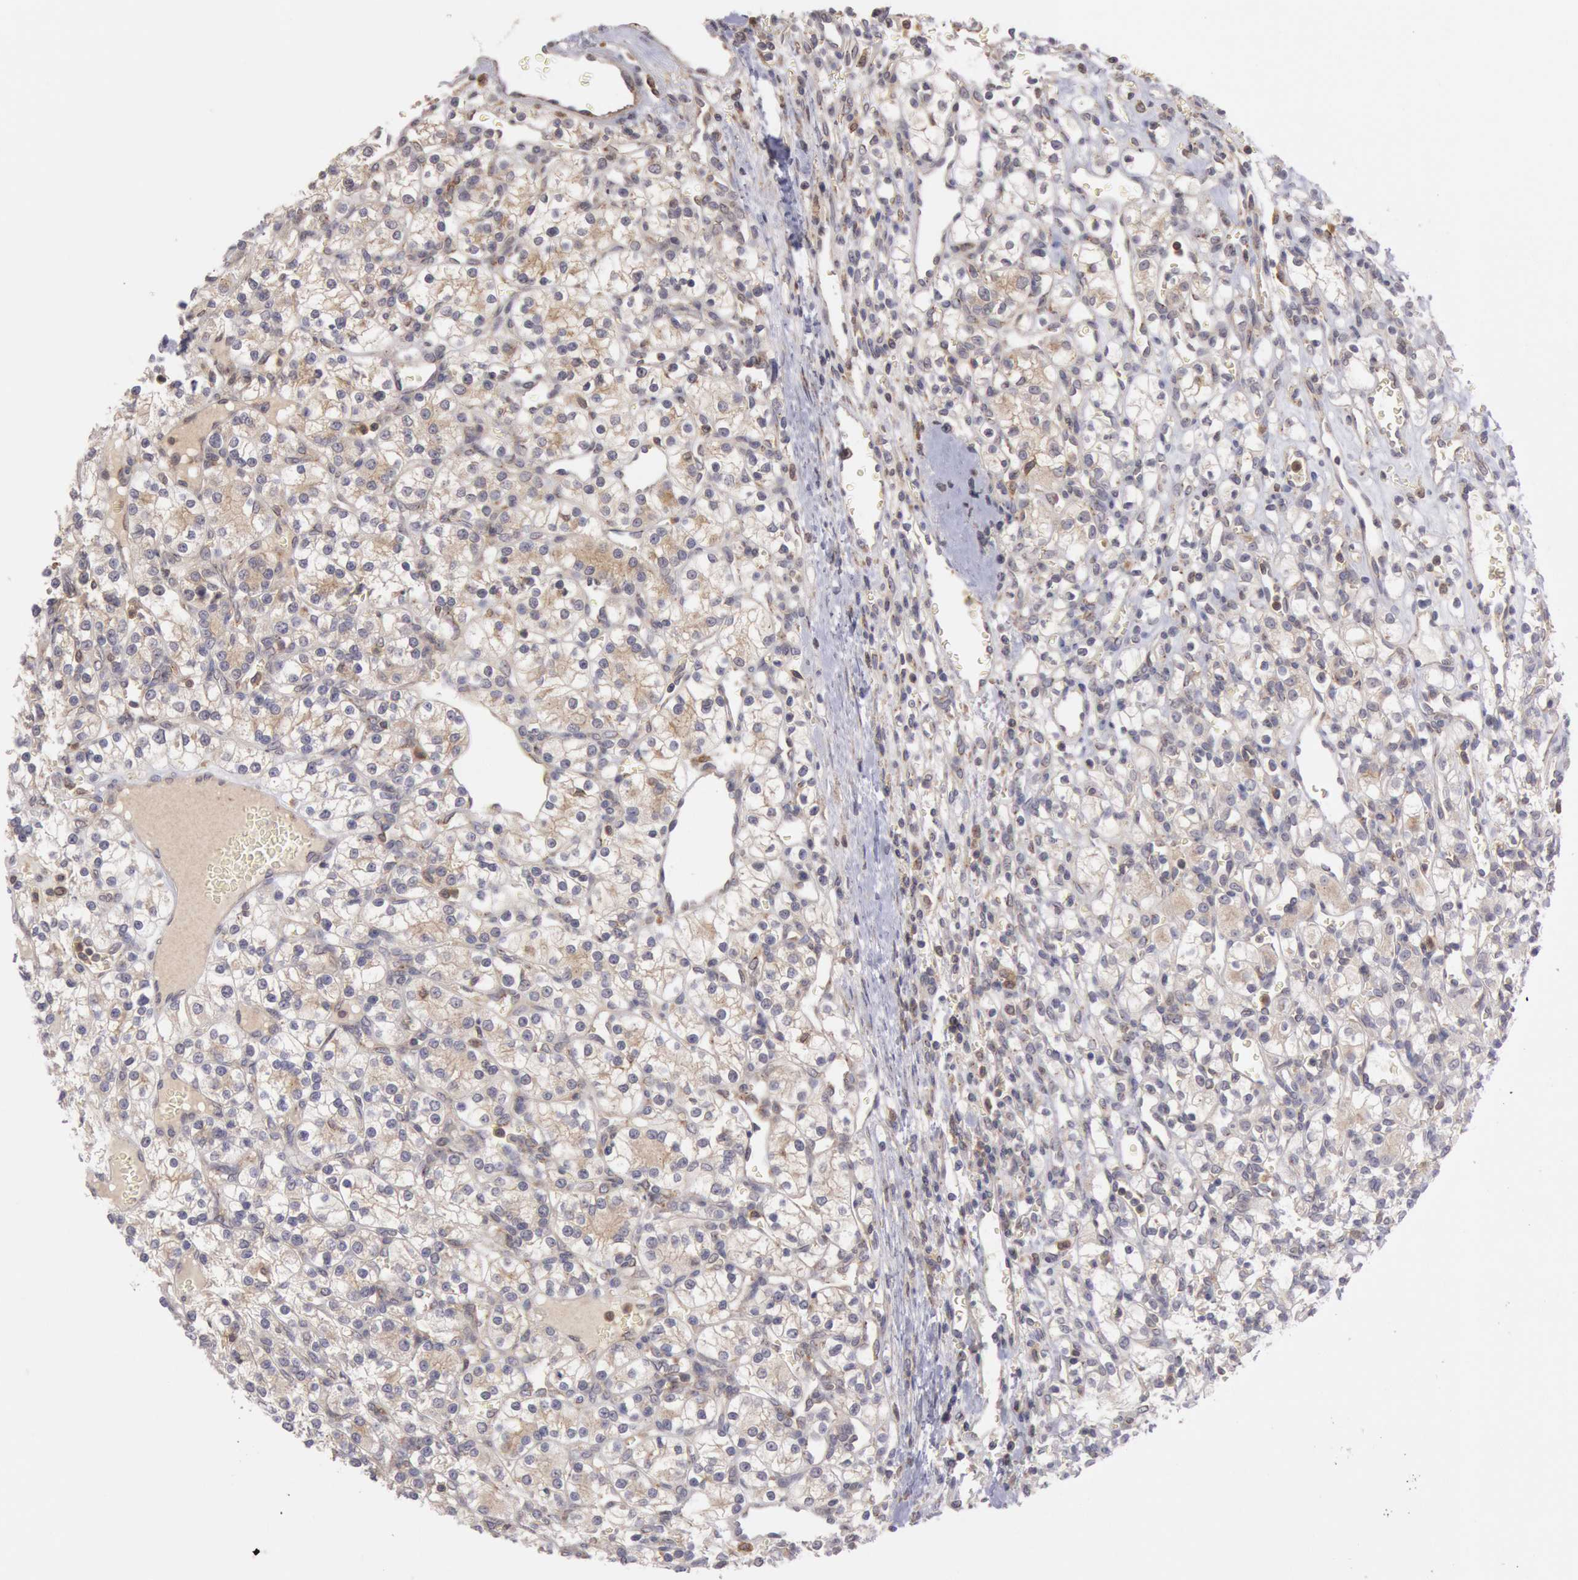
{"staining": {"intensity": "moderate", "quantity": "<25%", "location": "cytoplasmic/membranous"}, "tissue": "renal cancer", "cell_type": "Tumor cells", "image_type": "cancer", "snomed": [{"axis": "morphology", "description": "Adenocarcinoma, NOS"}, {"axis": "topography", "description": "Kidney"}], "caption": "DAB immunohistochemical staining of renal adenocarcinoma exhibits moderate cytoplasmic/membranous protein staining in approximately <25% of tumor cells.", "gene": "PLA2G6", "patient": {"sex": "female", "age": 62}}